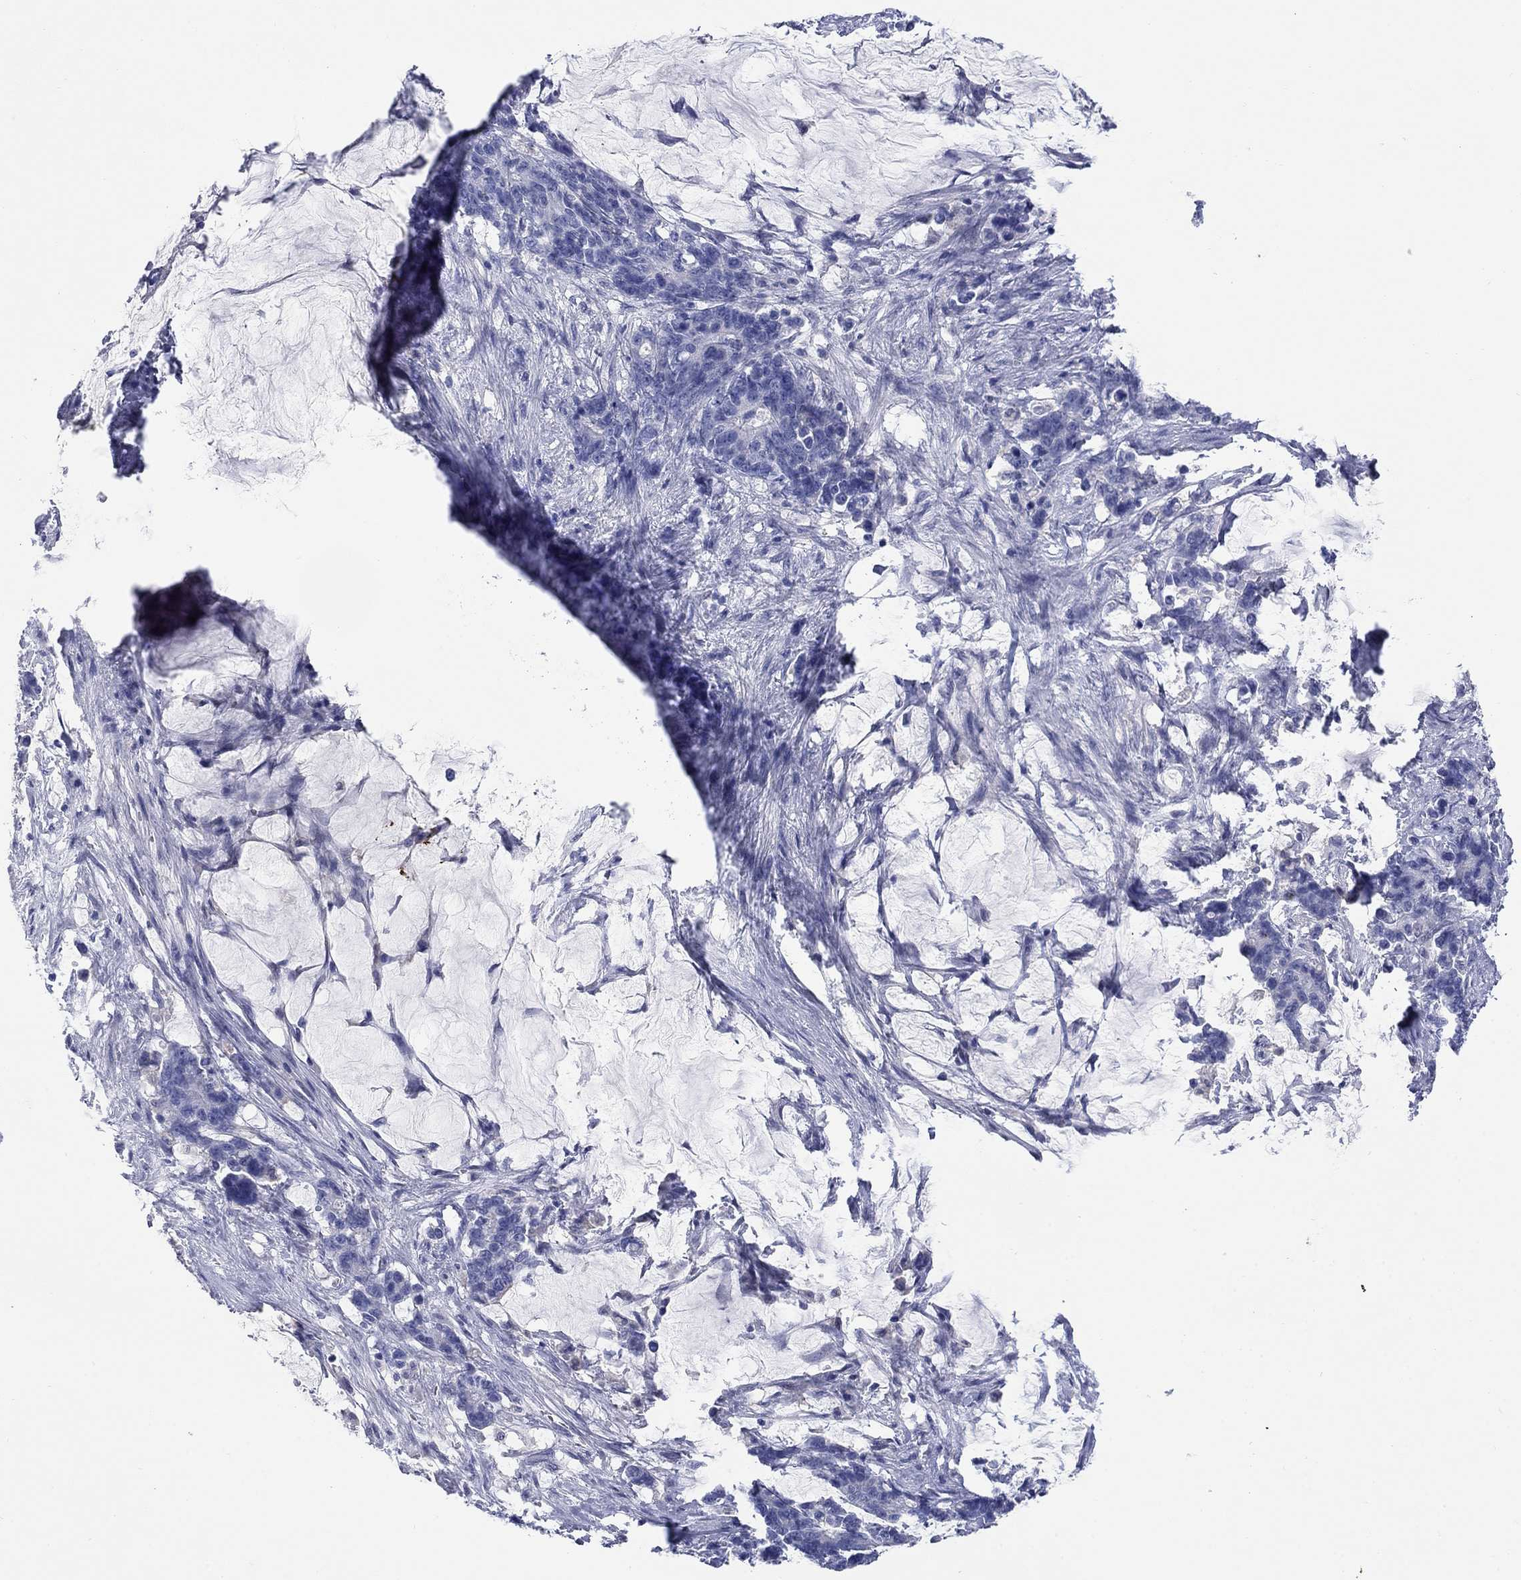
{"staining": {"intensity": "negative", "quantity": "none", "location": "none"}, "tissue": "stomach cancer", "cell_type": "Tumor cells", "image_type": "cancer", "snomed": [{"axis": "morphology", "description": "Normal tissue, NOS"}, {"axis": "morphology", "description": "Adenocarcinoma, NOS"}, {"axis": "topography", "description": "Stomach"}], "caption": "DAB immunohistochemical staining of human stomach cancer exhibits no significant expression in tumor cells.", "gene": "PTPRZ1", "patient": {"sex": "female", "age": 64}}